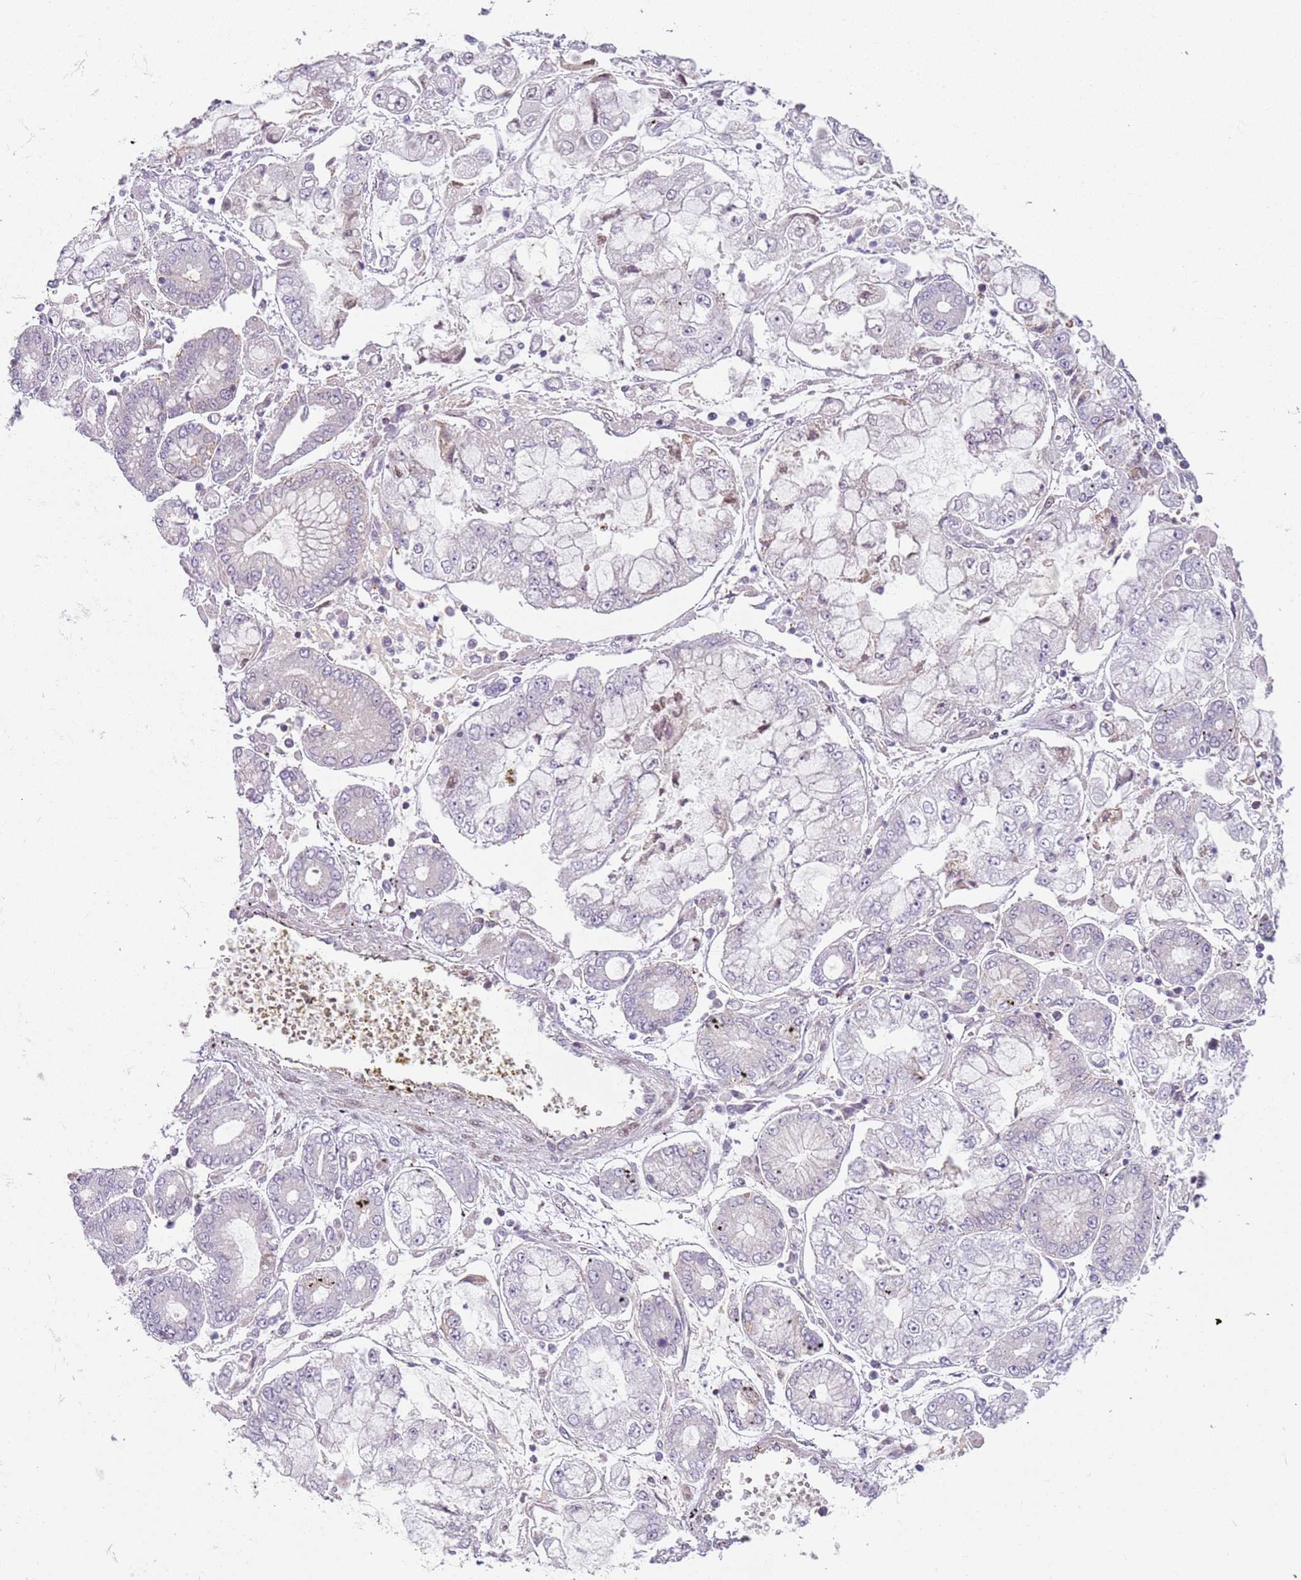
{"staining": {"intensity": "negative", "quantity": "none", "location": "none"}, "tissue": "stomach cancer", "cell_type": "Tumor cells", "image_type": "cancer", "snomed": [{"axis": "morphology", "description": "Adenocarcinoma, NOS"}, {"axis": "topography", "description": "Stomach"}], "caption": "Protein analysis of stomach adenocarcinoma displays no significant positivity in tumor cells.", "gene": "DEFB116", "patient": {"sex": "male", "age": 76}}